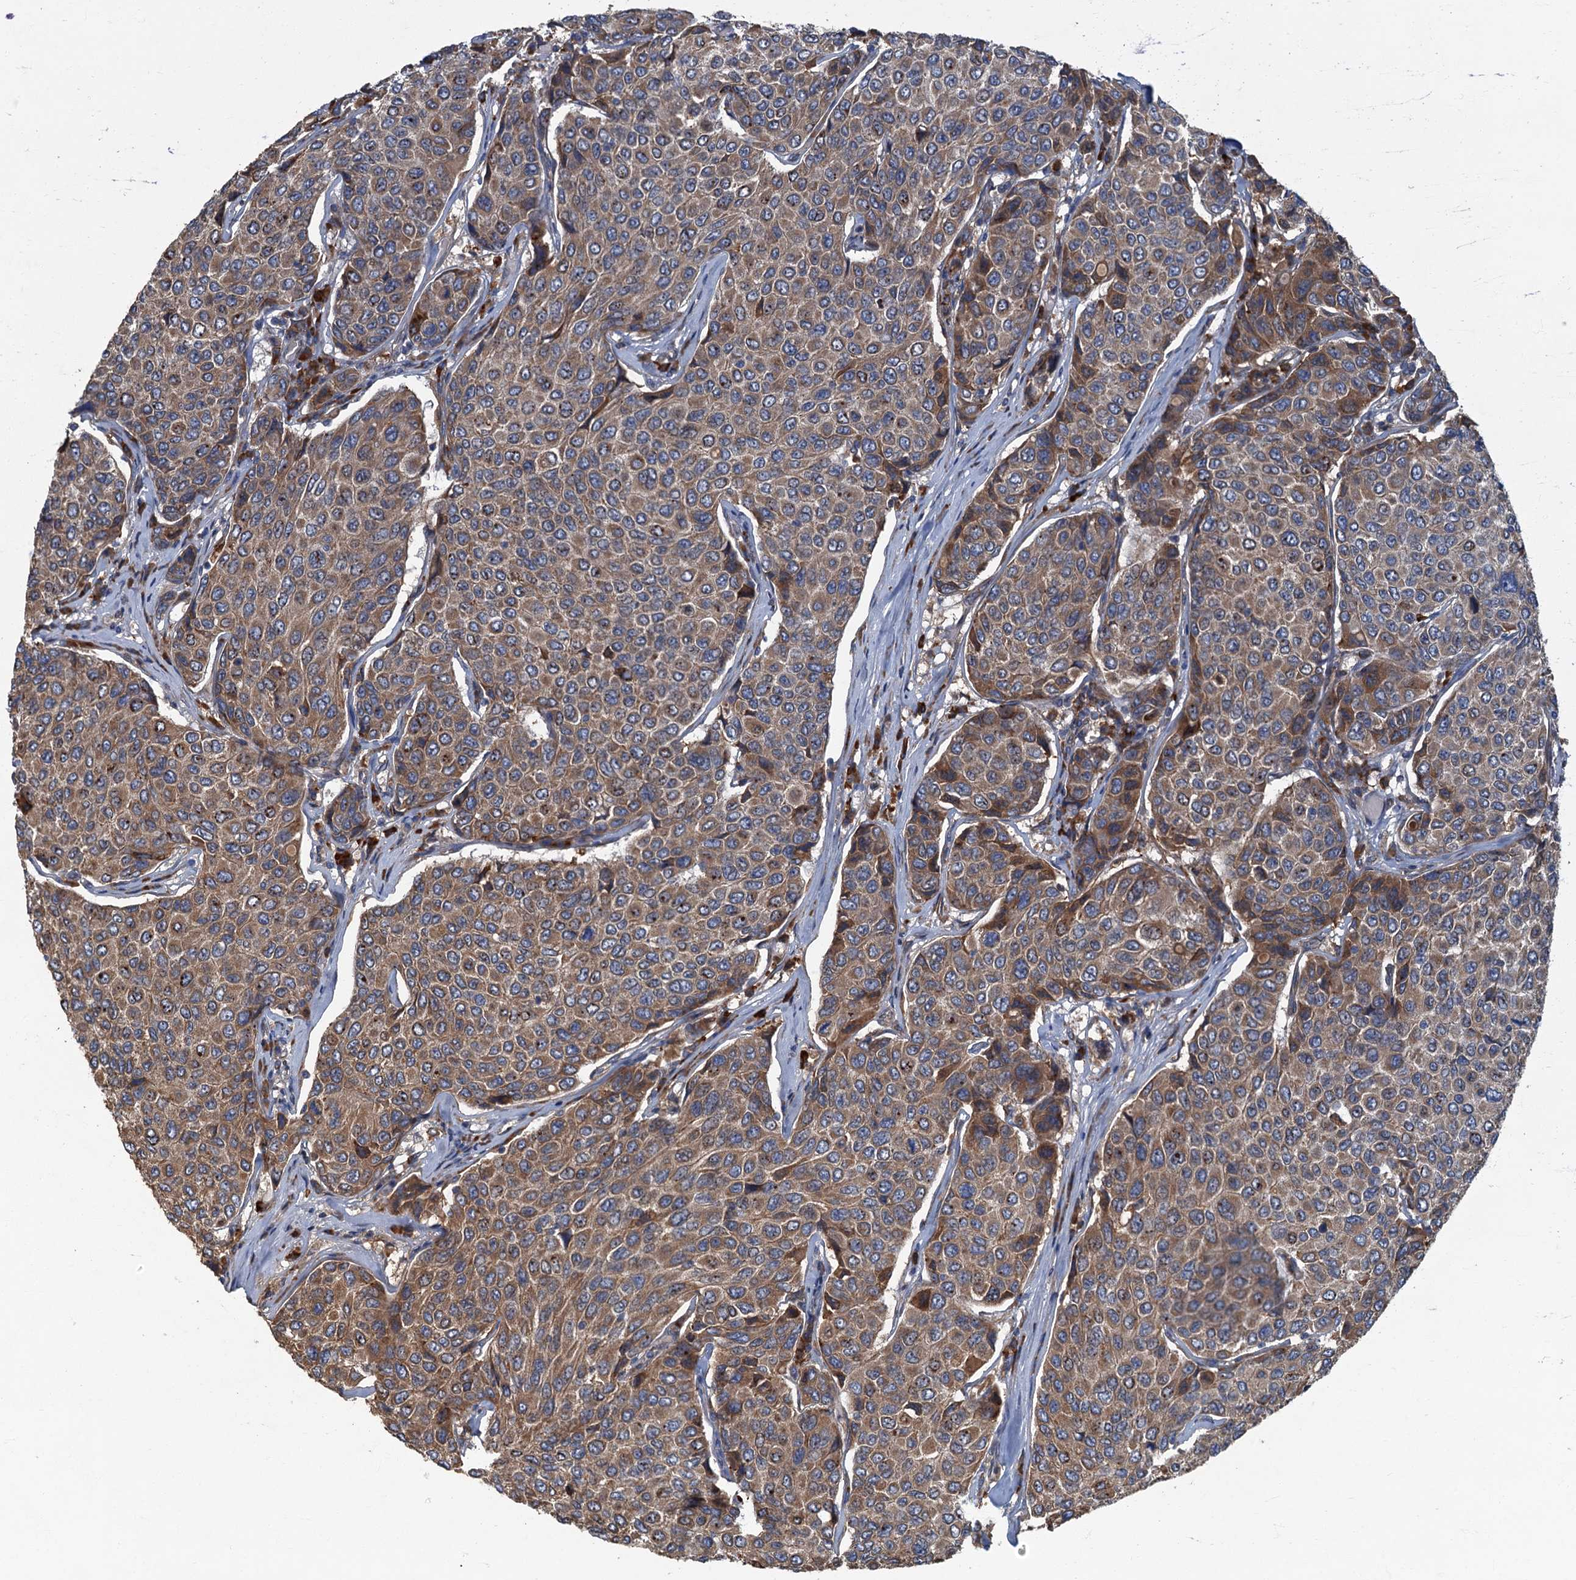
{"staining": {"intensity": "moderate", "quantity": ">75%", "location": "cytoplasmic/membranous"}, "tissue": "breast cancer", "cell_type": "Tumor cells", "image_type": "cancer", "snomed": [{"axis": "morphology", "description": "Duct carcinoma"}, {"axis": "topography", "description": "Breast"}], "caption": "High-magnification brightfield microscopy of breast cancer (intraductal carcinoma) stained with DAB (3,3'-diaminobenzidine) (brown) and counterstained with hematoxylin (blue). tumor cells exhibit moderate cytoplasmic/membranous expression is identified in about>75% of cells. (Stains: DAB (3,3'-diaminobenzidine) in brown, nuclei in blue, Microscopy: brightfield microscopy at high magnification).", "gene": "SPDYC", "patient": {"sex": "female", "age": 55}}